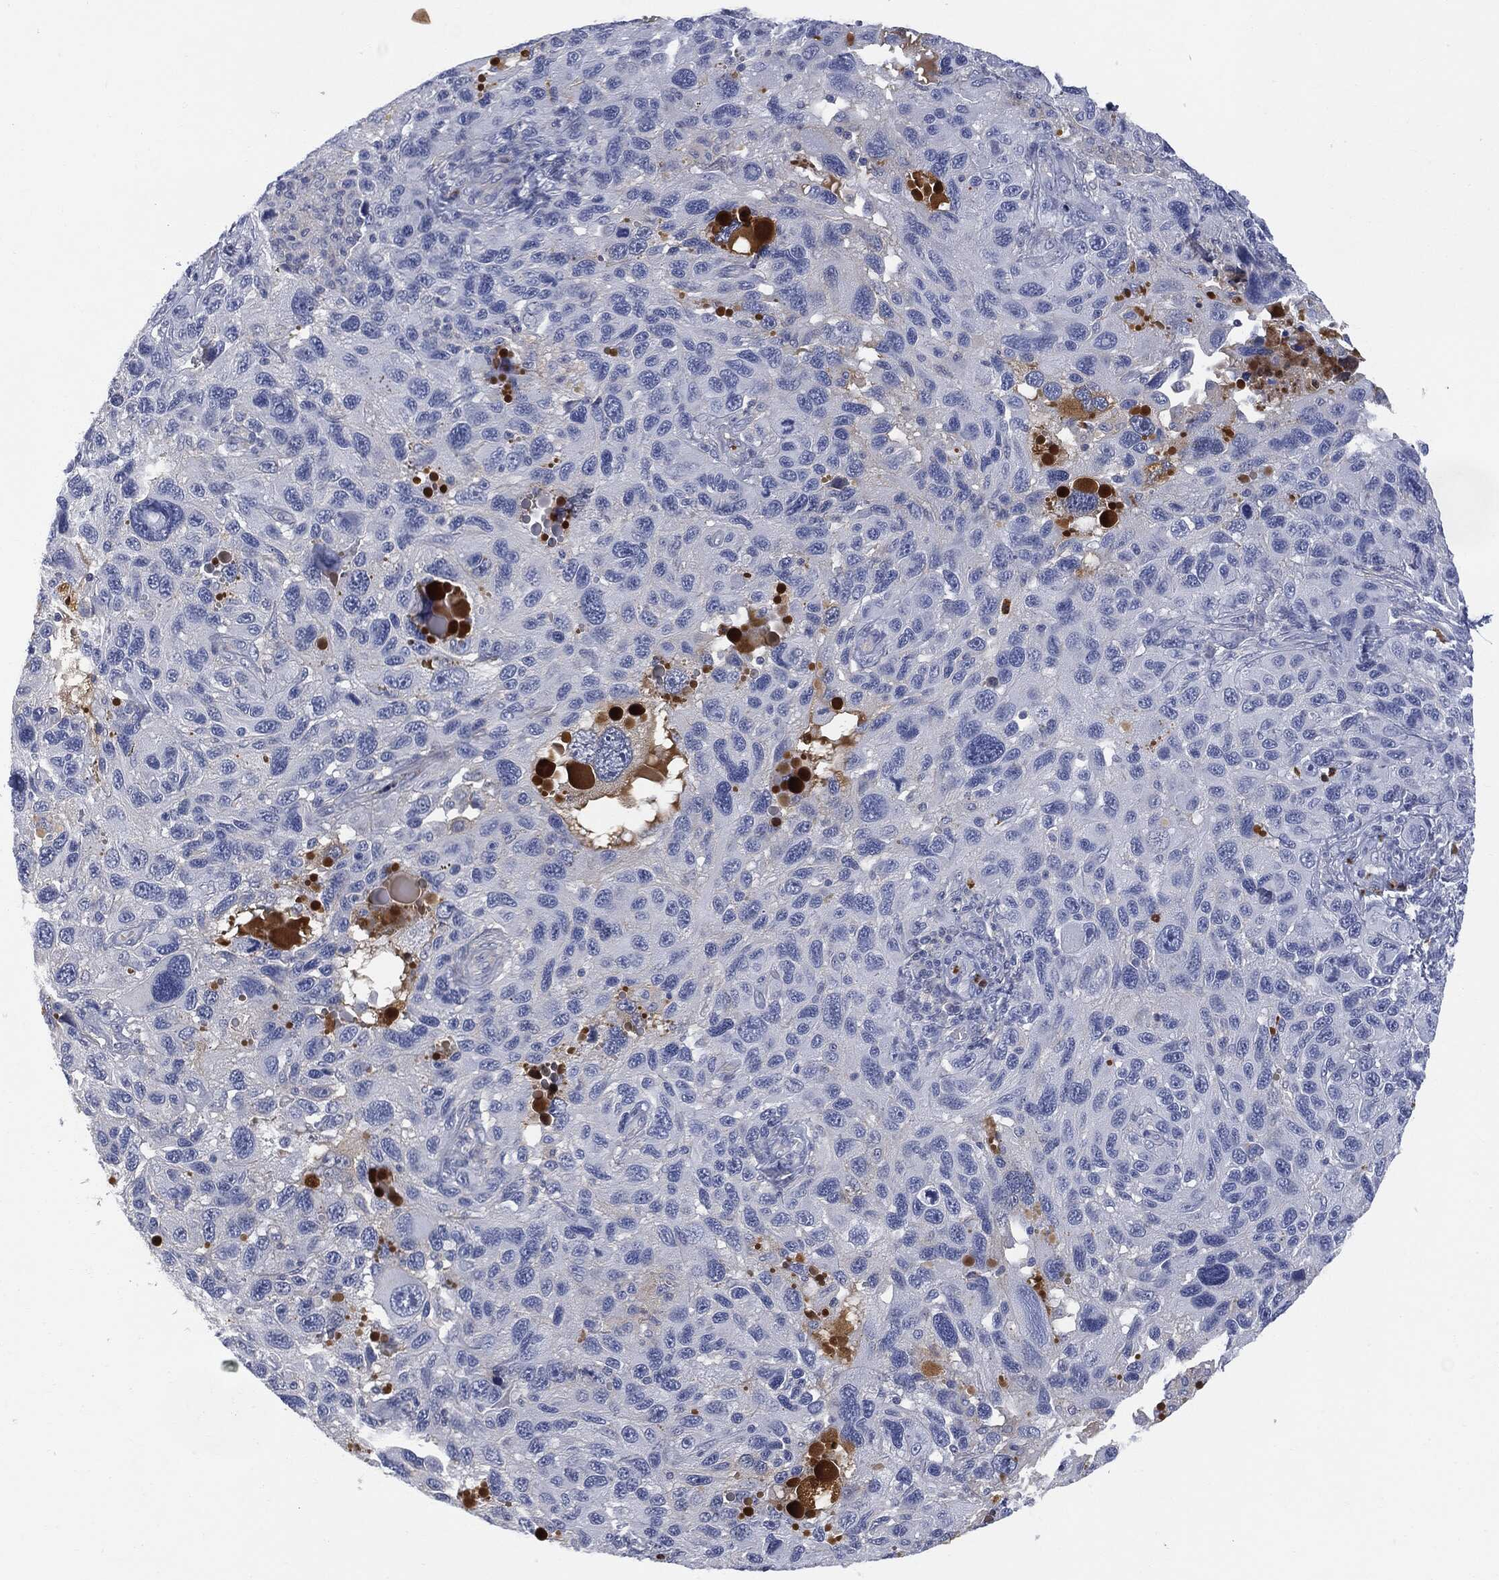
{"staining": {"intensity": "negative", "quantity": "none", "location": "none"}, "tissue": "melanoma", "cell_type": "Tumor cells", "image_type": "cancer", "snomed": [{"axis": "morphology", "description": "Malignant melanoma, NOS"}, {"axis": "topography", "description": "Skin"}], "caption": "Immunohistochemistry (IHC) micrograph of human melanoma stained for a protein (brown), which shows no positivity in tumor cells.", "gene": "BTK", "patient": {"sex": "male", "age": 53}}